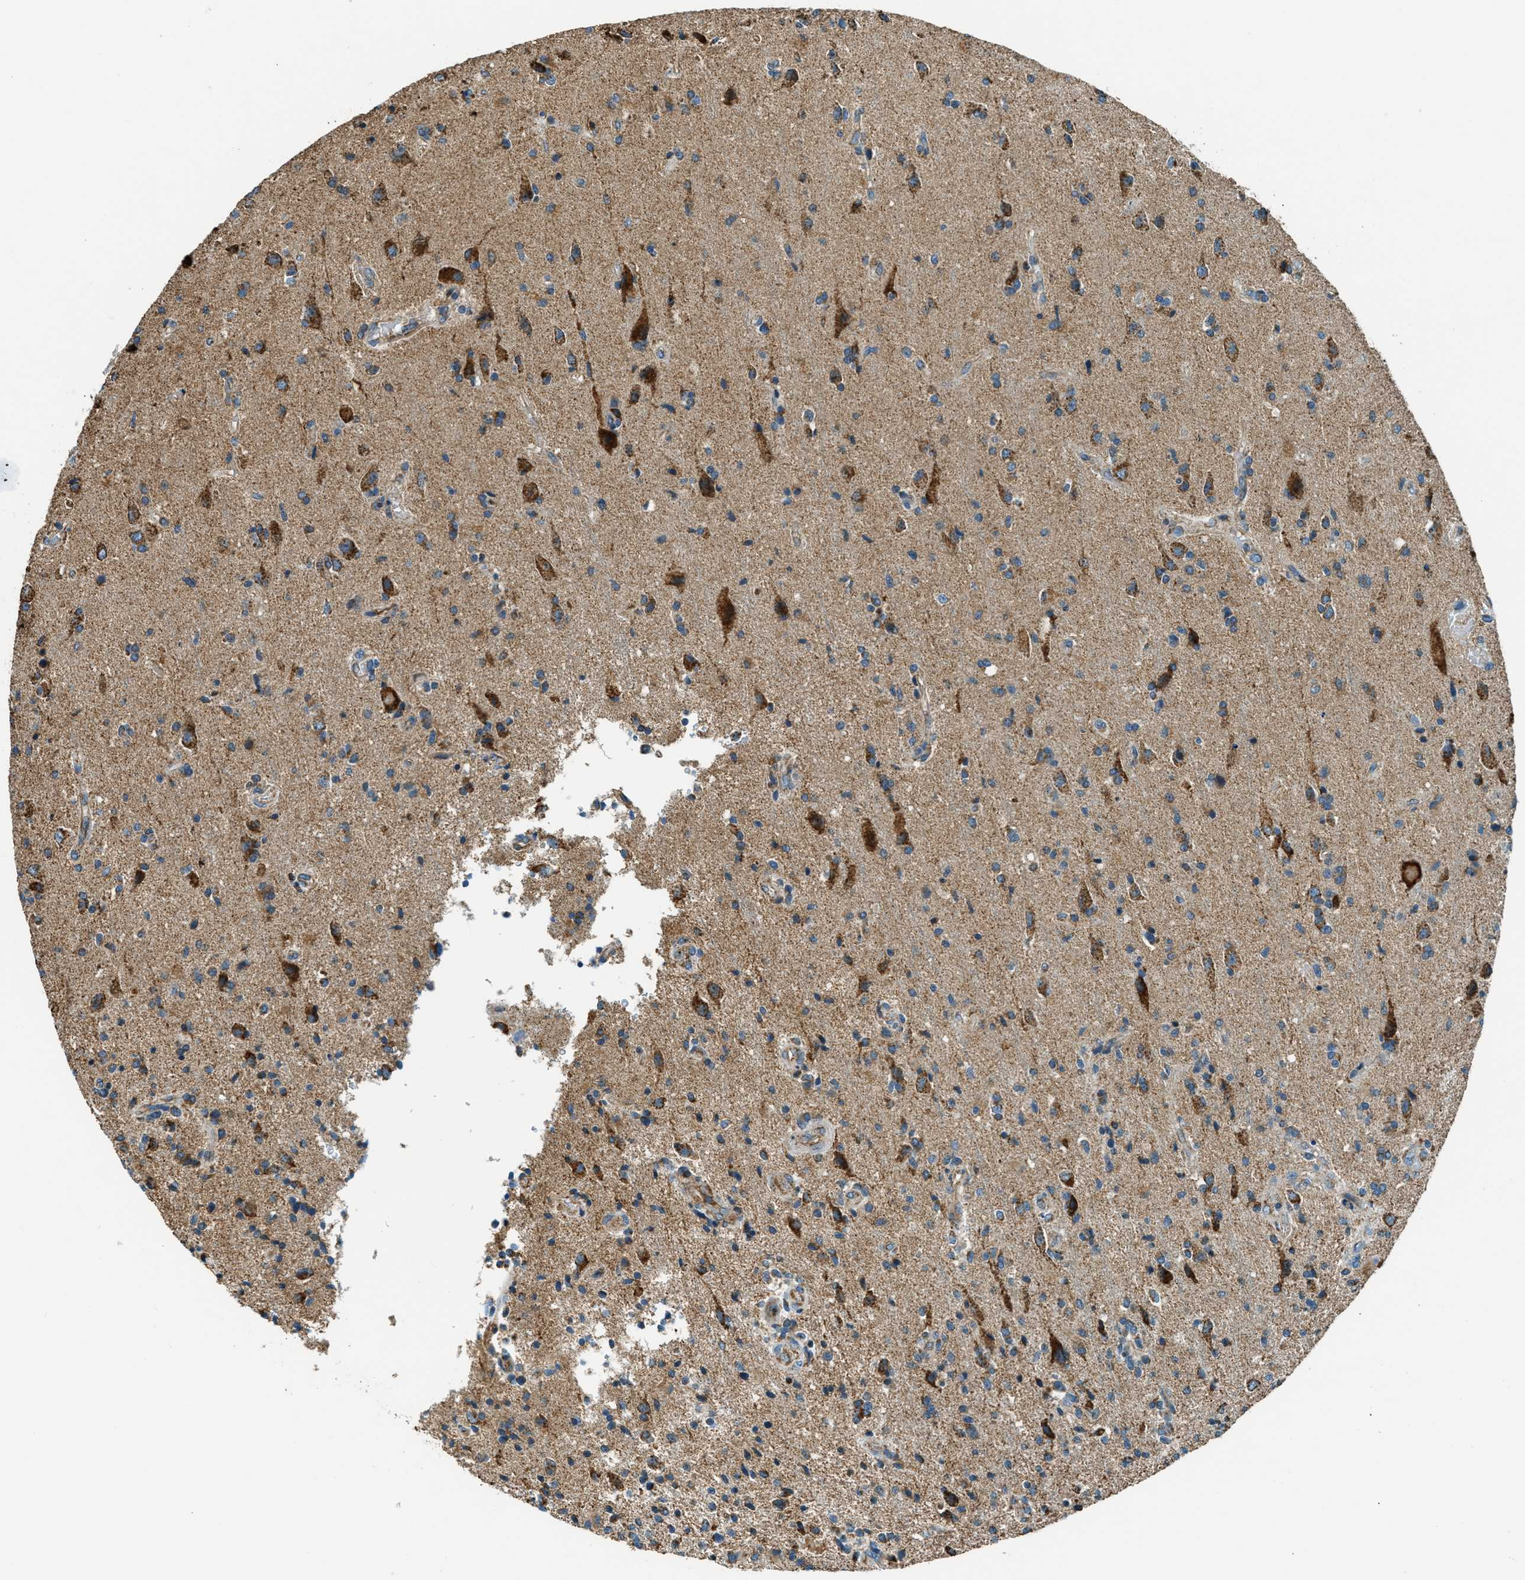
{"staining": {"intensity": "strong", "quantity": ">75%", "location": "cytoplasmic/membranous"}, "tissue": "glioma", "cell_type": "Tumor cells", "image_type": "cancer", "snomed": [{"axis": "morphology", "description": "Glioma, malignant, High grade"}, {"axis": "topography", "description": "Brain"}], "caption": "High-grade glioma (malignant) stained with a protein marker shows strong staining in tumor cells.", "gene": "CHST15", "patient": {"sex": "male", "age": 72}}